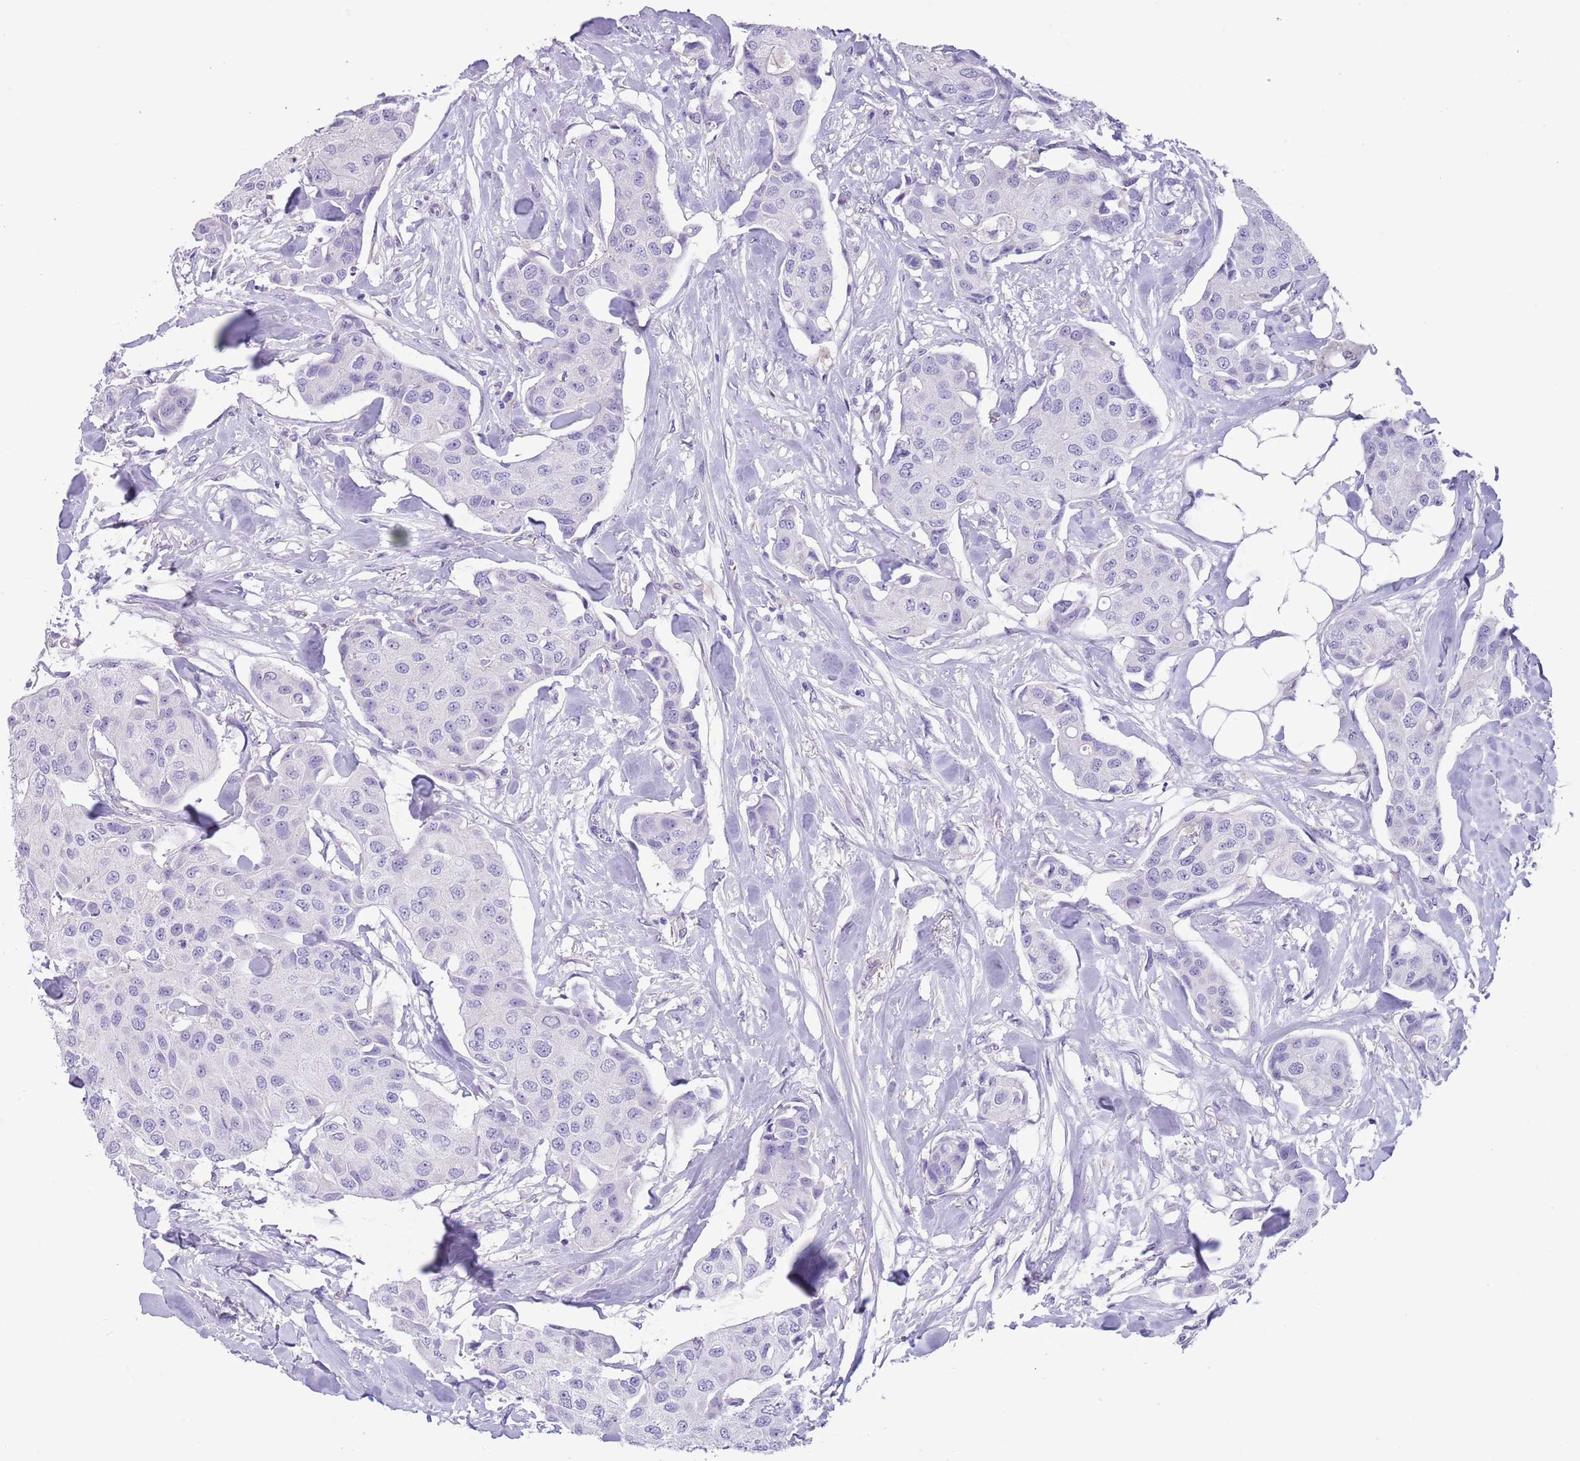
{"staining": {"intensity": "negative", "quantity": "none", "location": "none"}, "tissue": "breast cancer", "cell_type": "Tumor cells", "image_type": "cancer", "snomed": [{"axis": "morphology", "description": "Duct carcinoma"}, {"axis": "topography", "description": "Breast"}, {"axis": "topography", "description": "Lymph node"}], "caption": "Image shows no protein expression in tumor cells of breast cancer (invasive ductal carcinoma) tissue.", "gene": "TSGA13", "patient": {"sex": "female", "age": 80}}